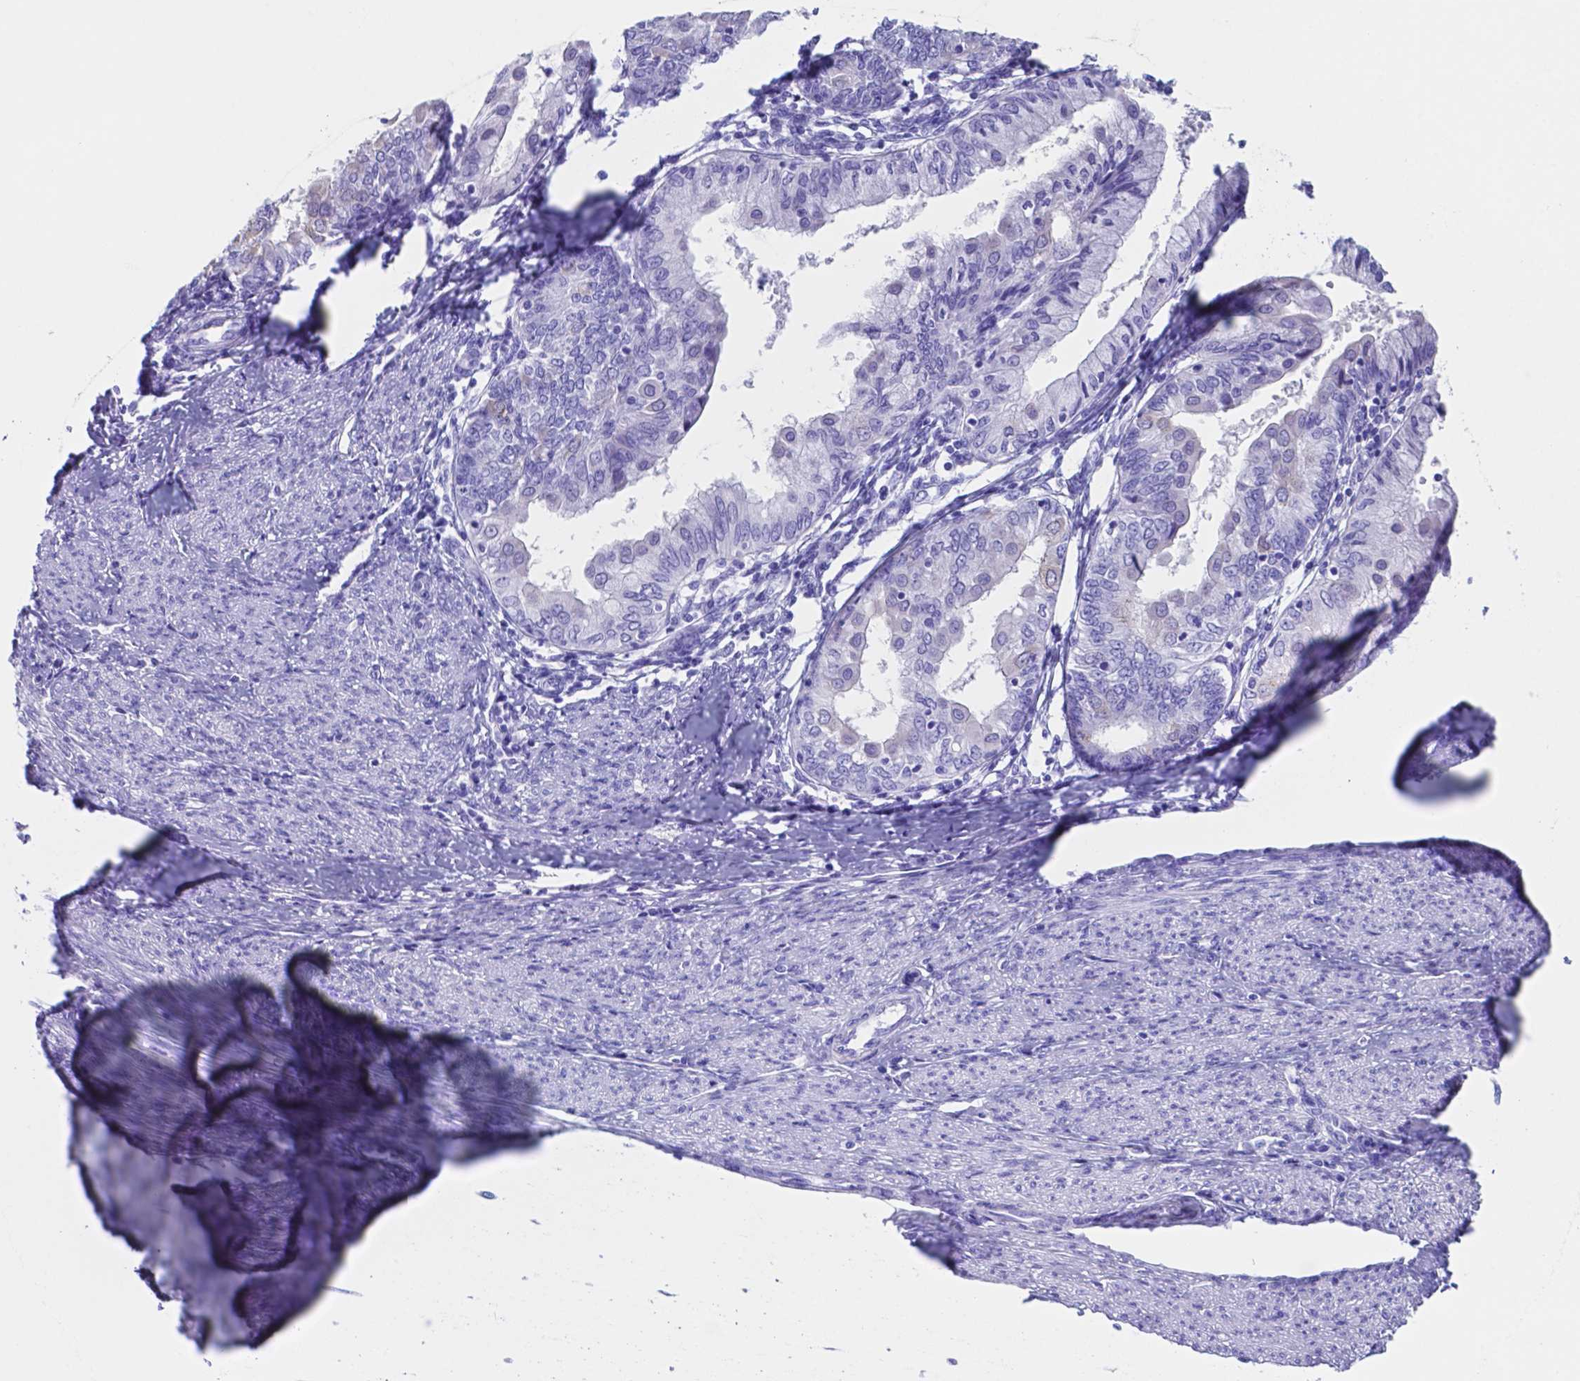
{"staining": {"intensity": "negative", "quantity": "none", "location": "none"}, "tissue": "endometrial cancer", "cell_type": "Tumor cells", "image_type": "cancer", "snomed": [{"axis": "morphology", "description": "Adenocarcinoma, NOS"}, {"axis": "topography", "description": "Endometrium"}], "caption": "Immunohistochemistry (IHC) of endometrial cancer reveals no staining in tumor cells. (DAB immunohistochemistry (IHC), high magnification).", "gene": "DNAAF8", "patient": {"sex": "female", "age": 68}}